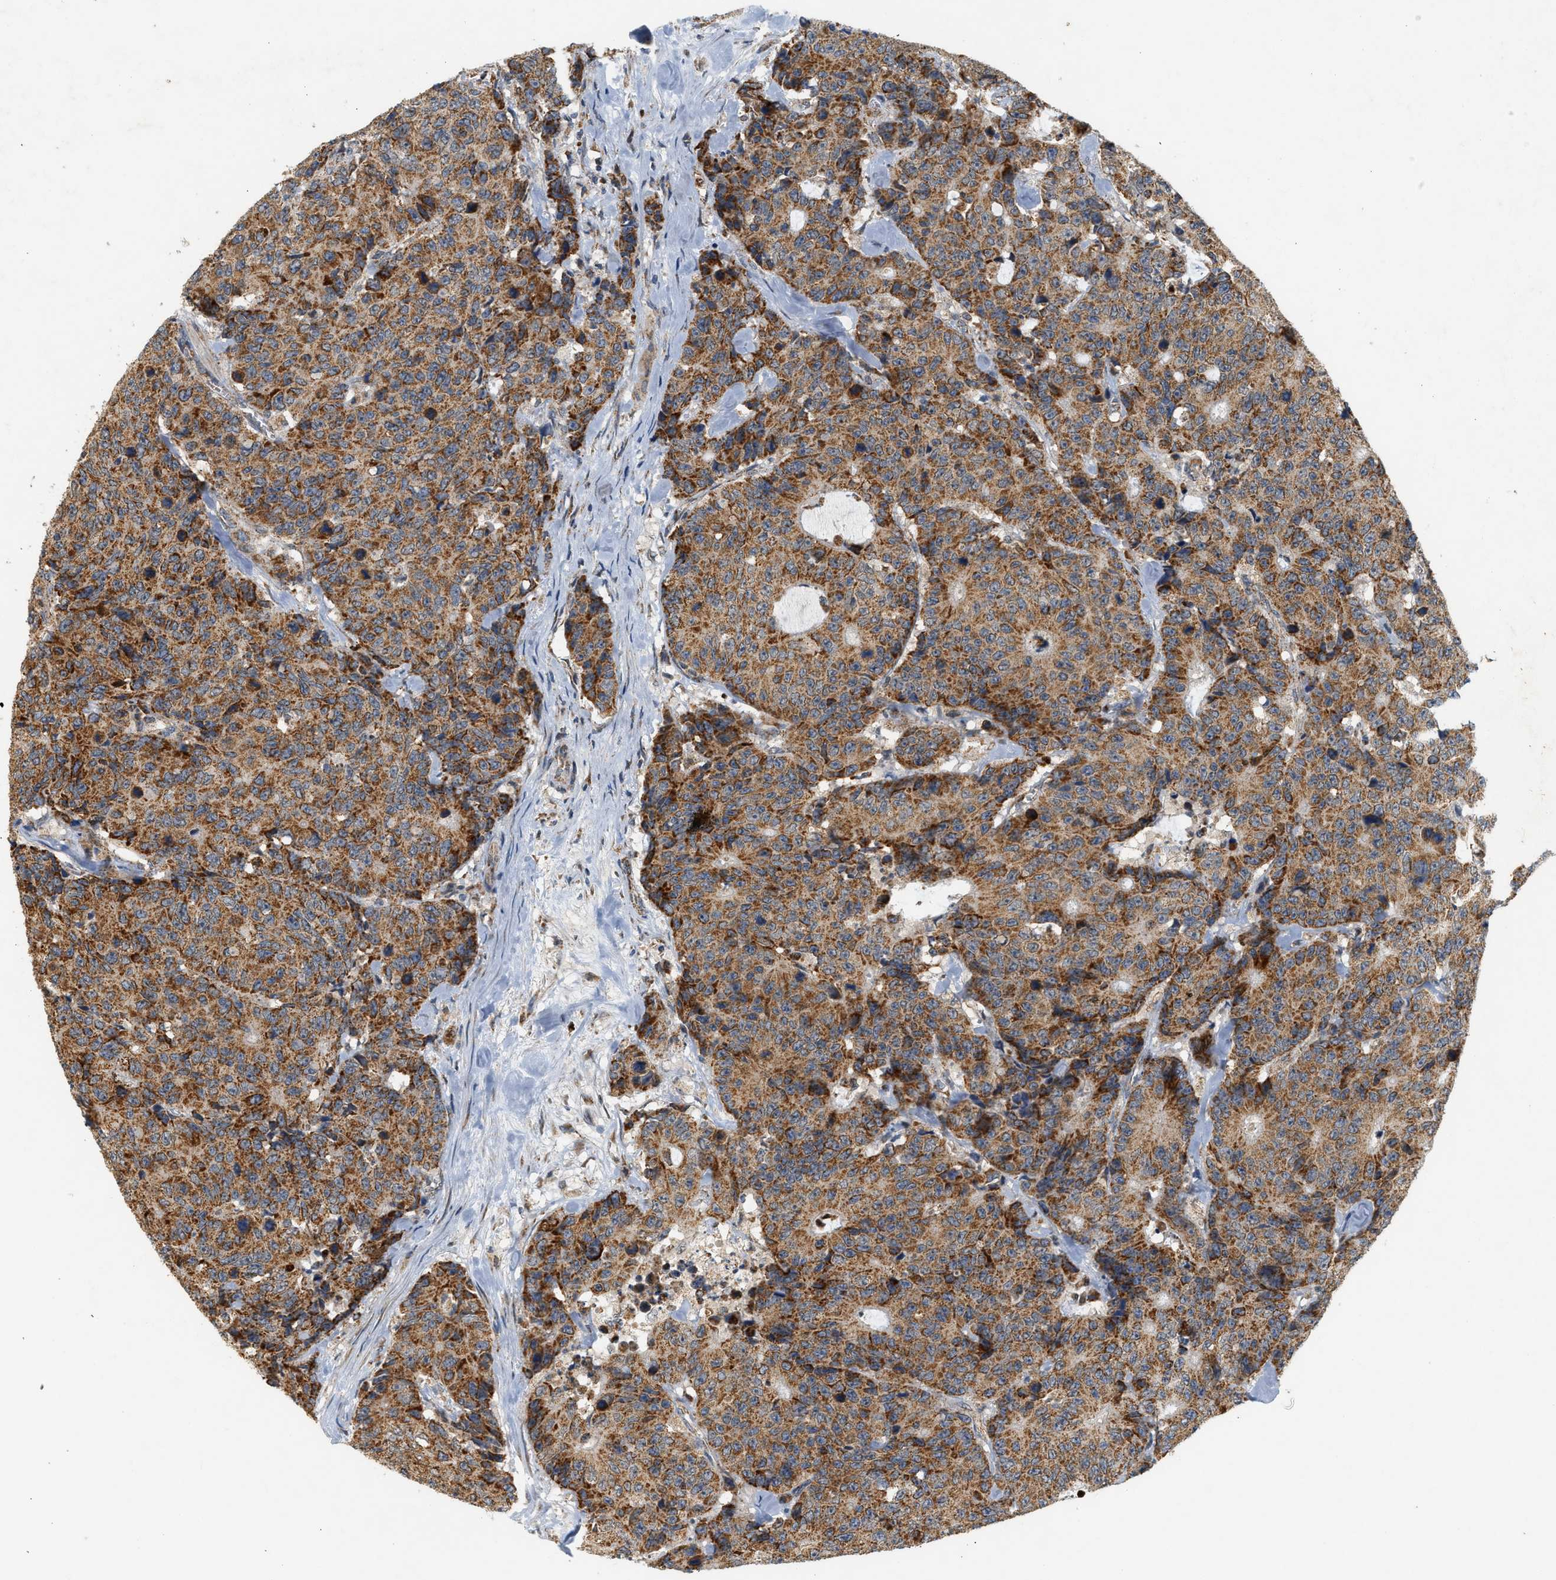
{"staining": {"intensity": "moderate", "quantity": ">75%", "location": "cytoplasmic/membranous"}, "tissue": "colorectal cancer", "cell_type": "Tumor cells", "image_type": "cancer", "snomed": [{"axis": "morphology", "description": "Adenocarcinoma, NOS"}, {"axis": "topography", "description": "Colon"}], "caption": "Approximately >75% of tumor cells in human colorectal adenocarcinoma display moderate cytoplasmic/membranous protein expression as visualized by brown immunohistochemical staining.", "gene": "MCU", "patient": {"sex": "female", "age": 86}}